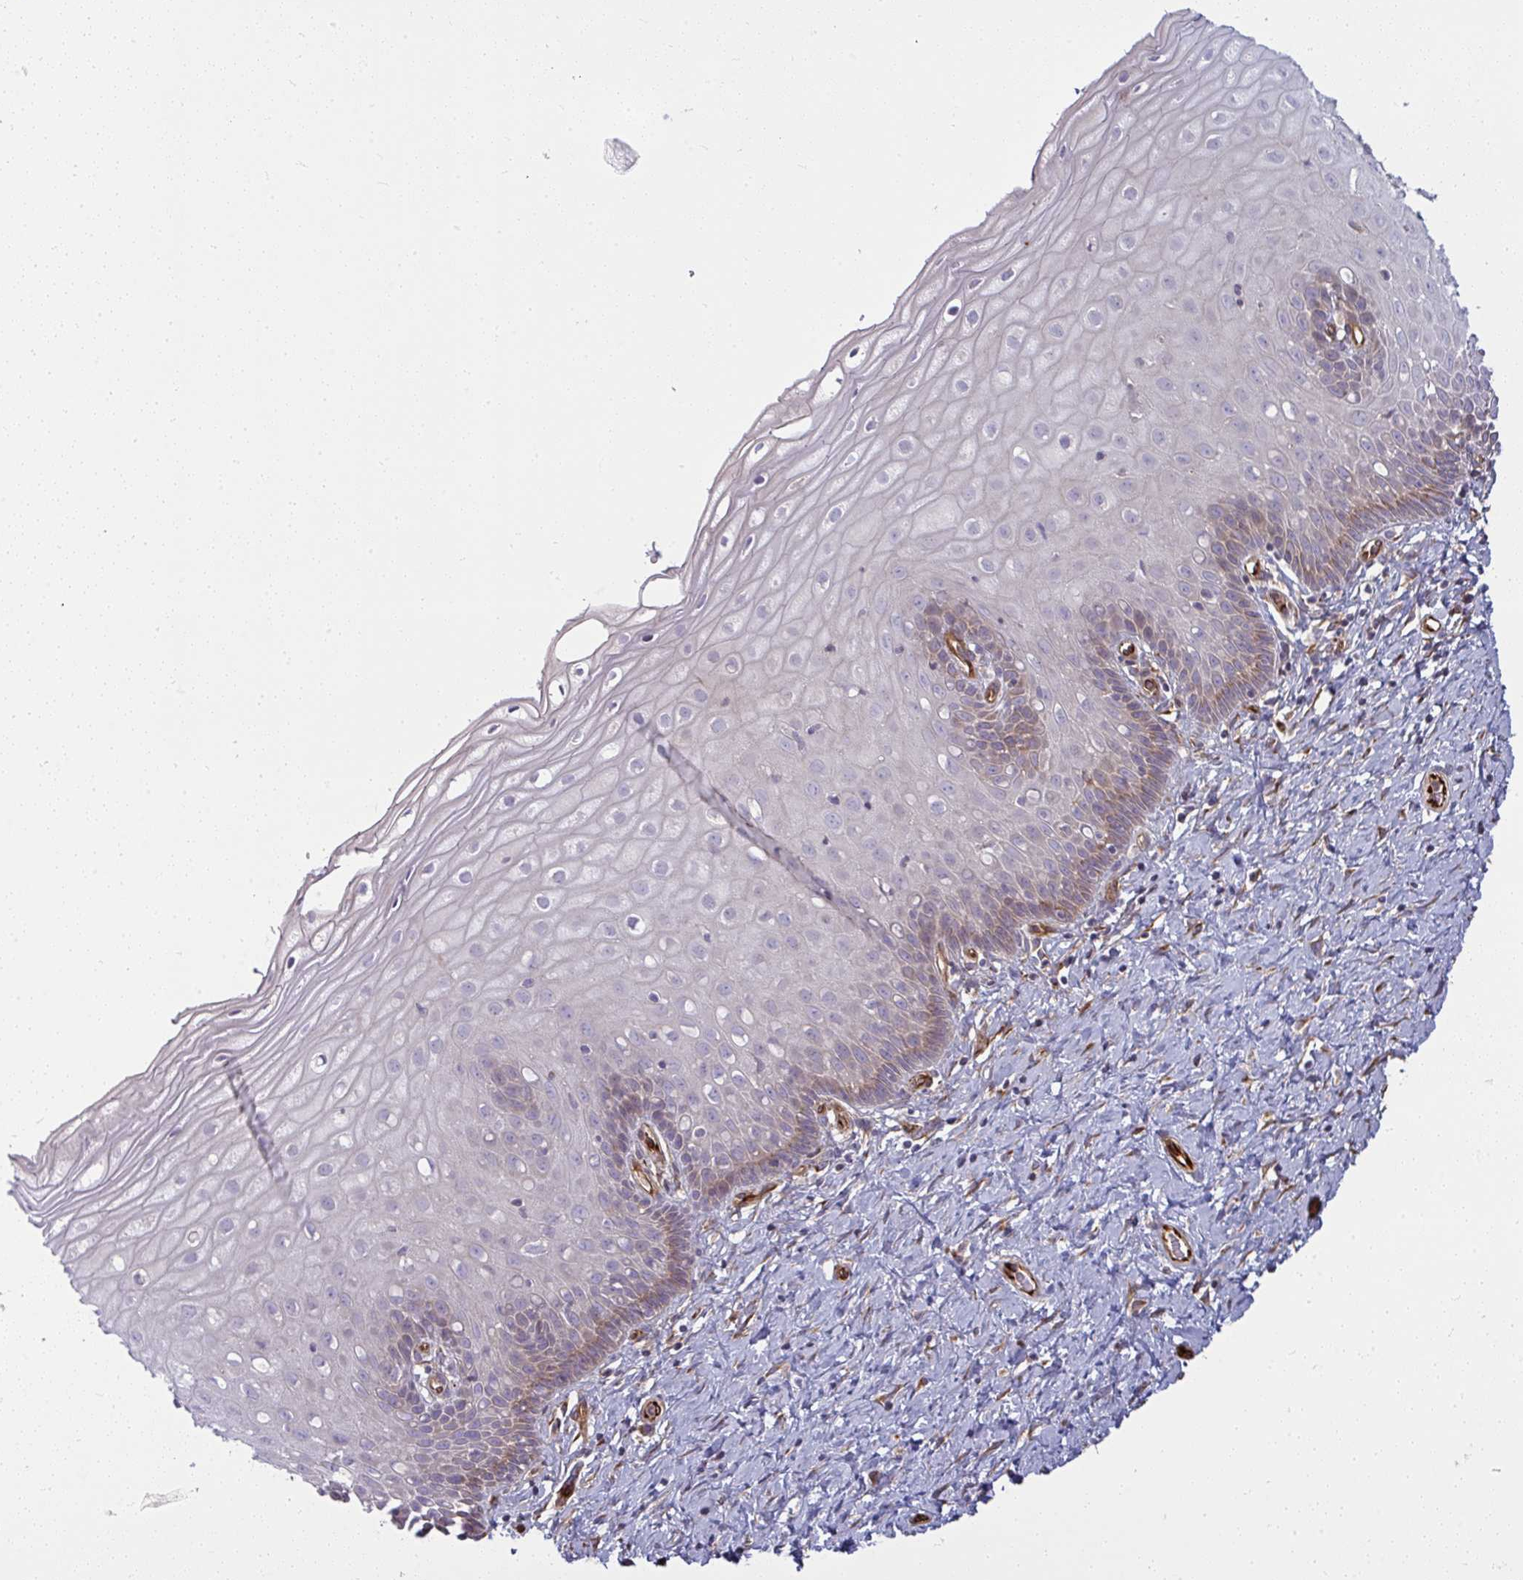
{"staining": {"intensity": "negative", "quantity": "none", "location": "none"}, "tissue": "cervix", "cell_type": "Glandular cells", "image_type": "normal", "snomed": [{"axis": "morphology", "description": "Normal tissue, NOS"}, {"axis": "topography", "description": "Cervix"}], "caption": "Immunohistochemistry histopathology image of benign cervix: cervix stained with DAB exhibits no significant protein positivity in glandular cells. (Brightfield microscopy of DAB immunohistochemistry at high magnification).", "gene": "IFIT3", "patient": {"sex": "female", "age": 37}}